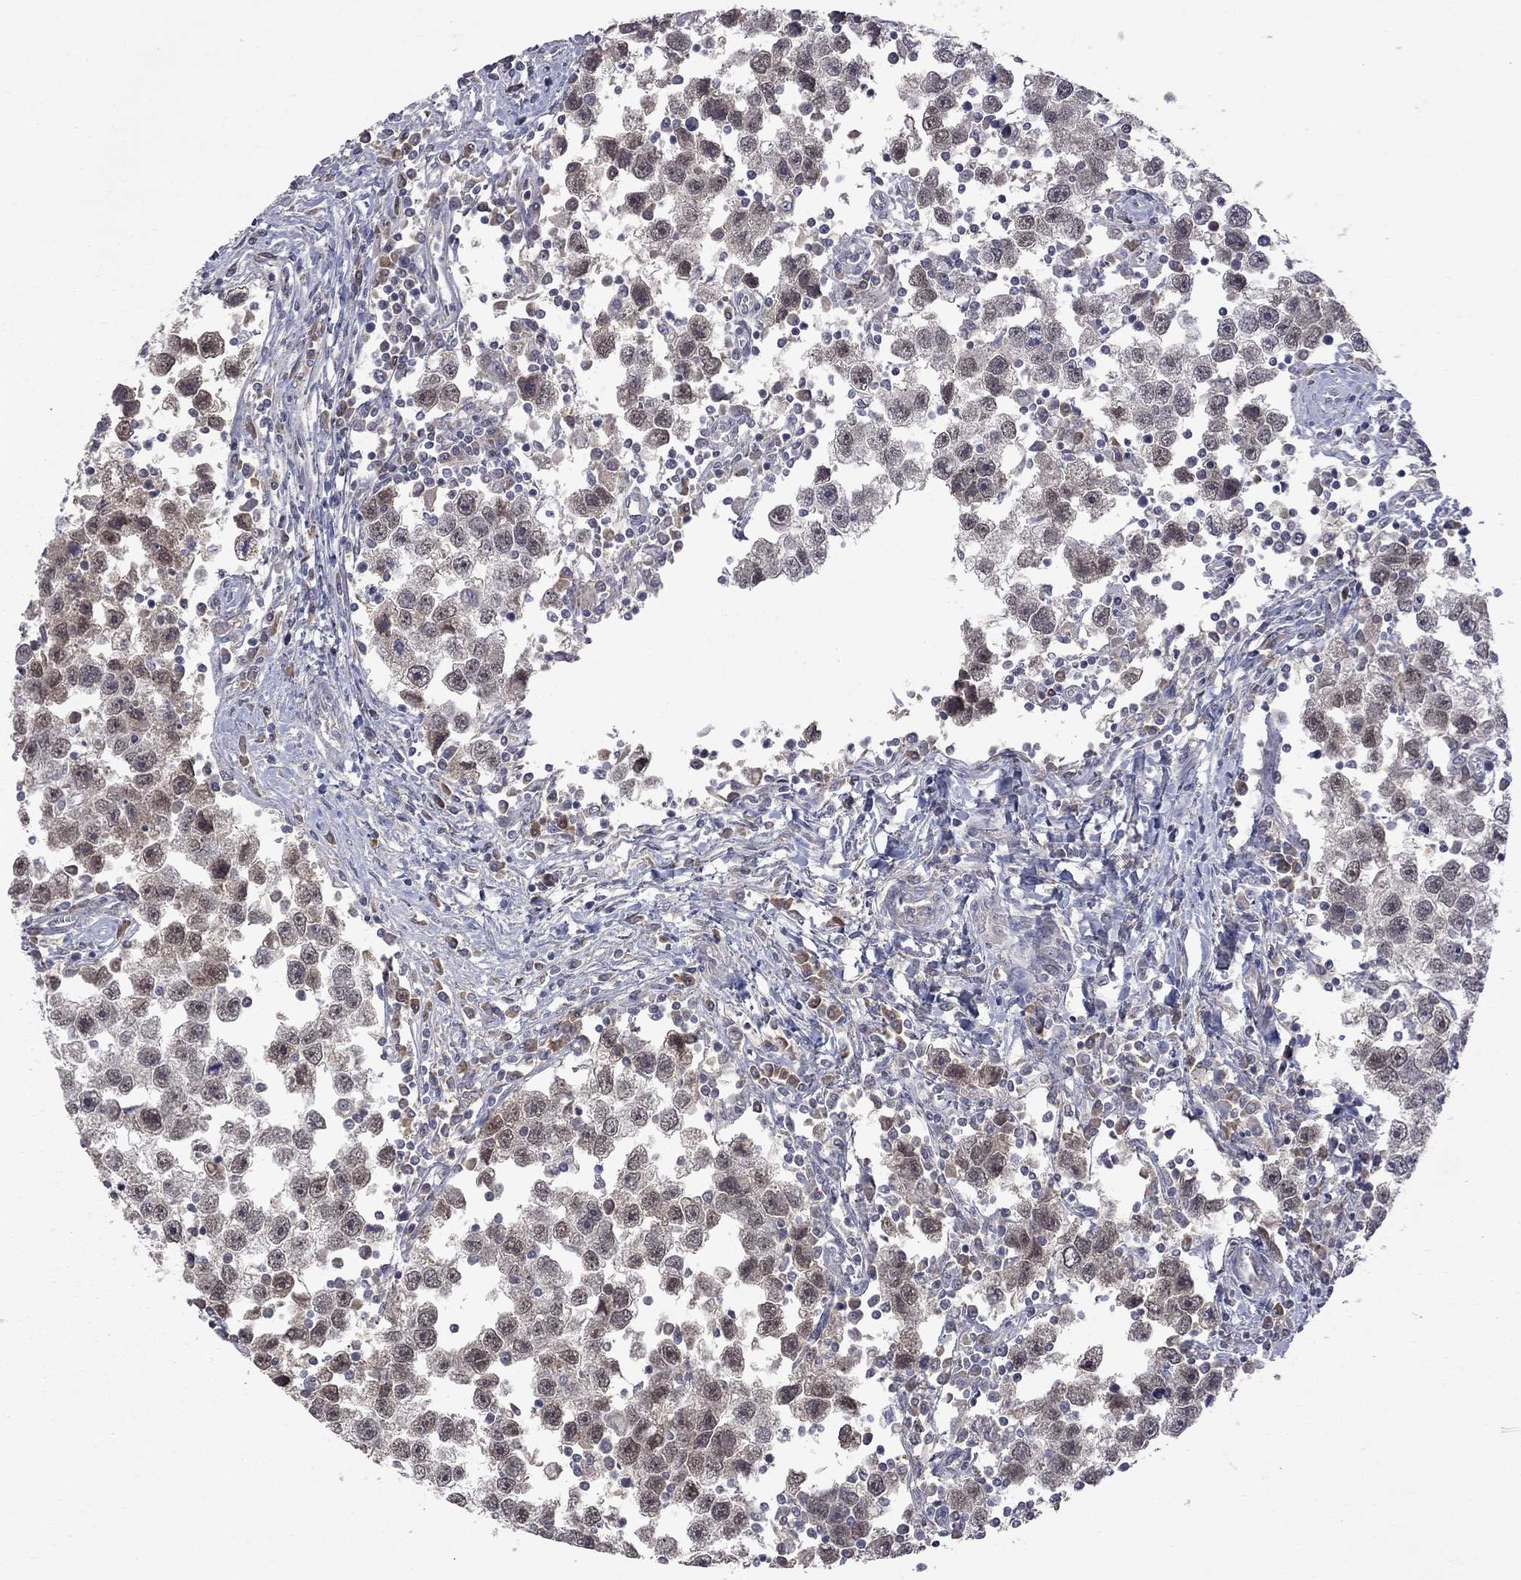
{"staining": {"intensity": "weak", "quantity": ">75%", "location": "cytoplasmic/membranous"}, "tissue": "testis cancer", "cell_type": "Tumor cells", "image_type": "cancer", "snomed": [{"axis": "morphology", "description": "Seminoma, NOS"}, {"axis": "topography", "description": "Testis"}], "caption": "Testis cancer (seminoma) was stained to show a protein in brown. There is low levels of weak cytoplasmic/membranous staining in about >75% of tumor cells. The staining was performed using DAB, with brown indicating positive protein expression. Nuclei are stained blue with hematoxylin.", "gene": "HTR6", "patient": {"sex": "male", "age": 30}}